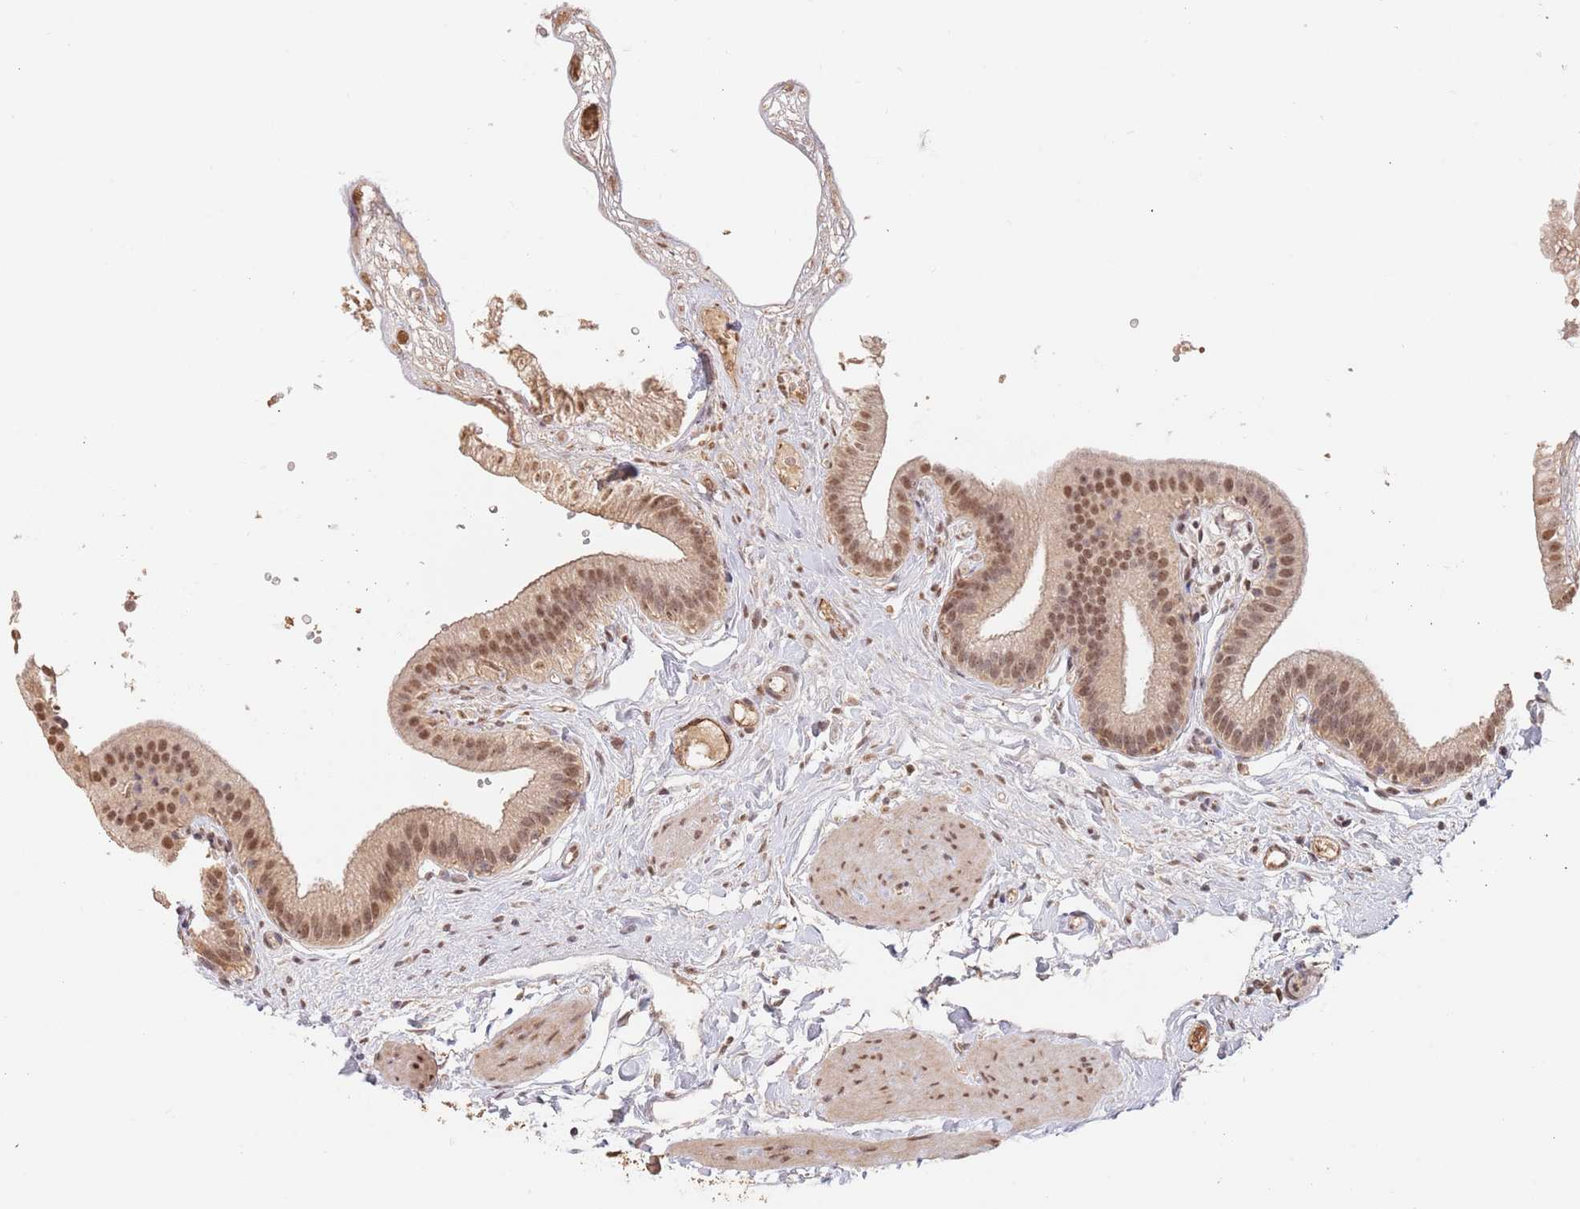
{"staining": {"intensity": "moderate", "quantity": ">75%", "location": "cytoplasmic/membranous,nuclear"}, "tissue": "gallbladder", "cell_type": "Glandular cells", "image_type": "normal", "snomed": [{"axis": "morphology", "description": "Normal tissue, NOS"}, {"axis": "topography", "description": "Gallbladder"}], "caption": "Gallbladder stained with a protein marker shows moderate staining in glandular cells.", "gene": "RFXANK", "patient": {"sex": "female", "age": 54}}